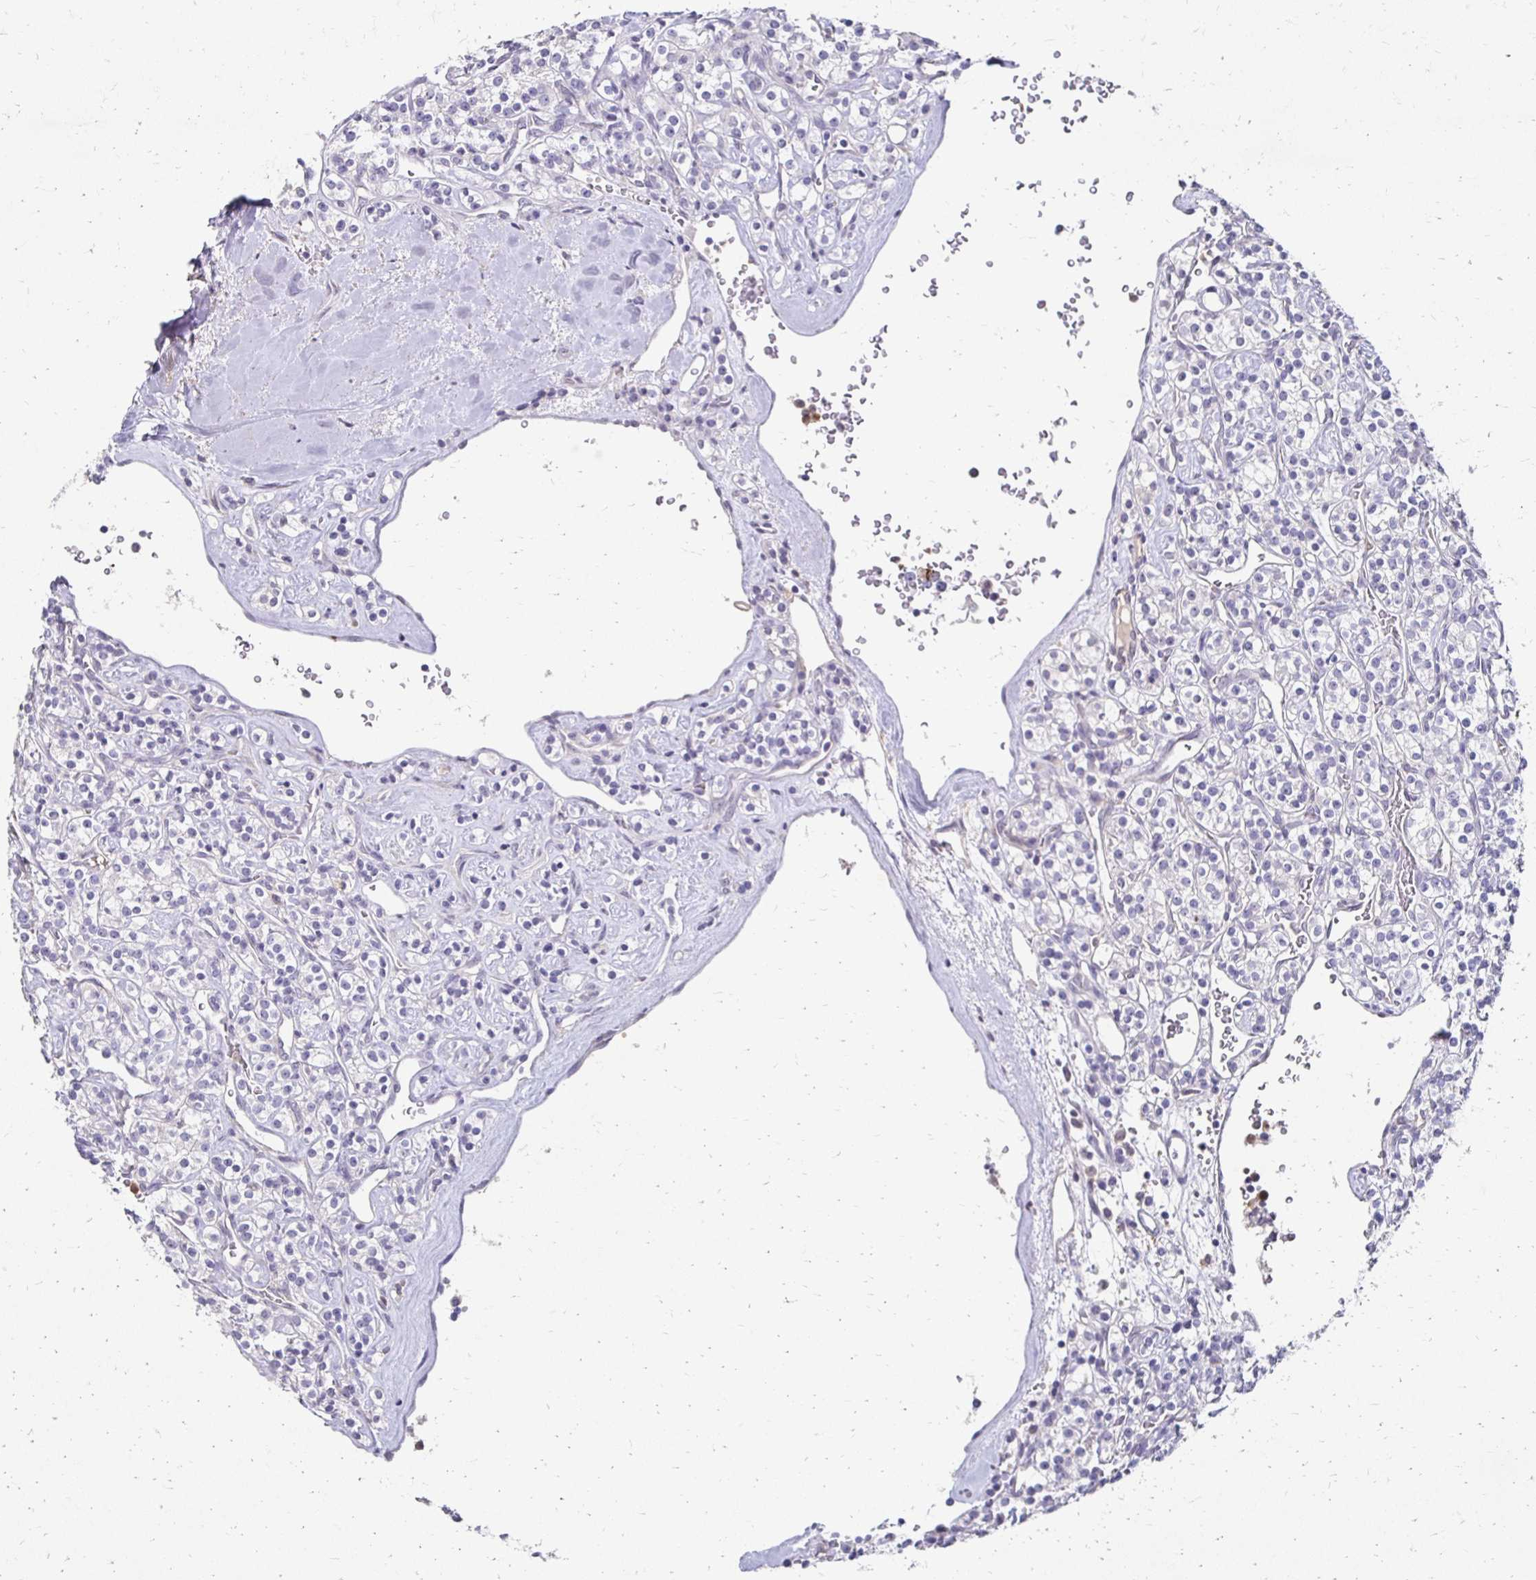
{"staining": {"intensity": "negative", "quantity": "none", "location": "none"}, "tissue": "renal cancer", "cell_type": "Tumor cells", "image_type": "cancer", "snomed": [{"axis": "morphology", "description": "Adenocarcinoma, NOS"}, {"axis": "topography", "description": "Kidney"}], "caption": "Histopathology image shows no significant protein staining in tumor cells of renal cancer (adenocarcinoma).", "gene": "GK2", "patient": {"sex": "male", "age": 77}}